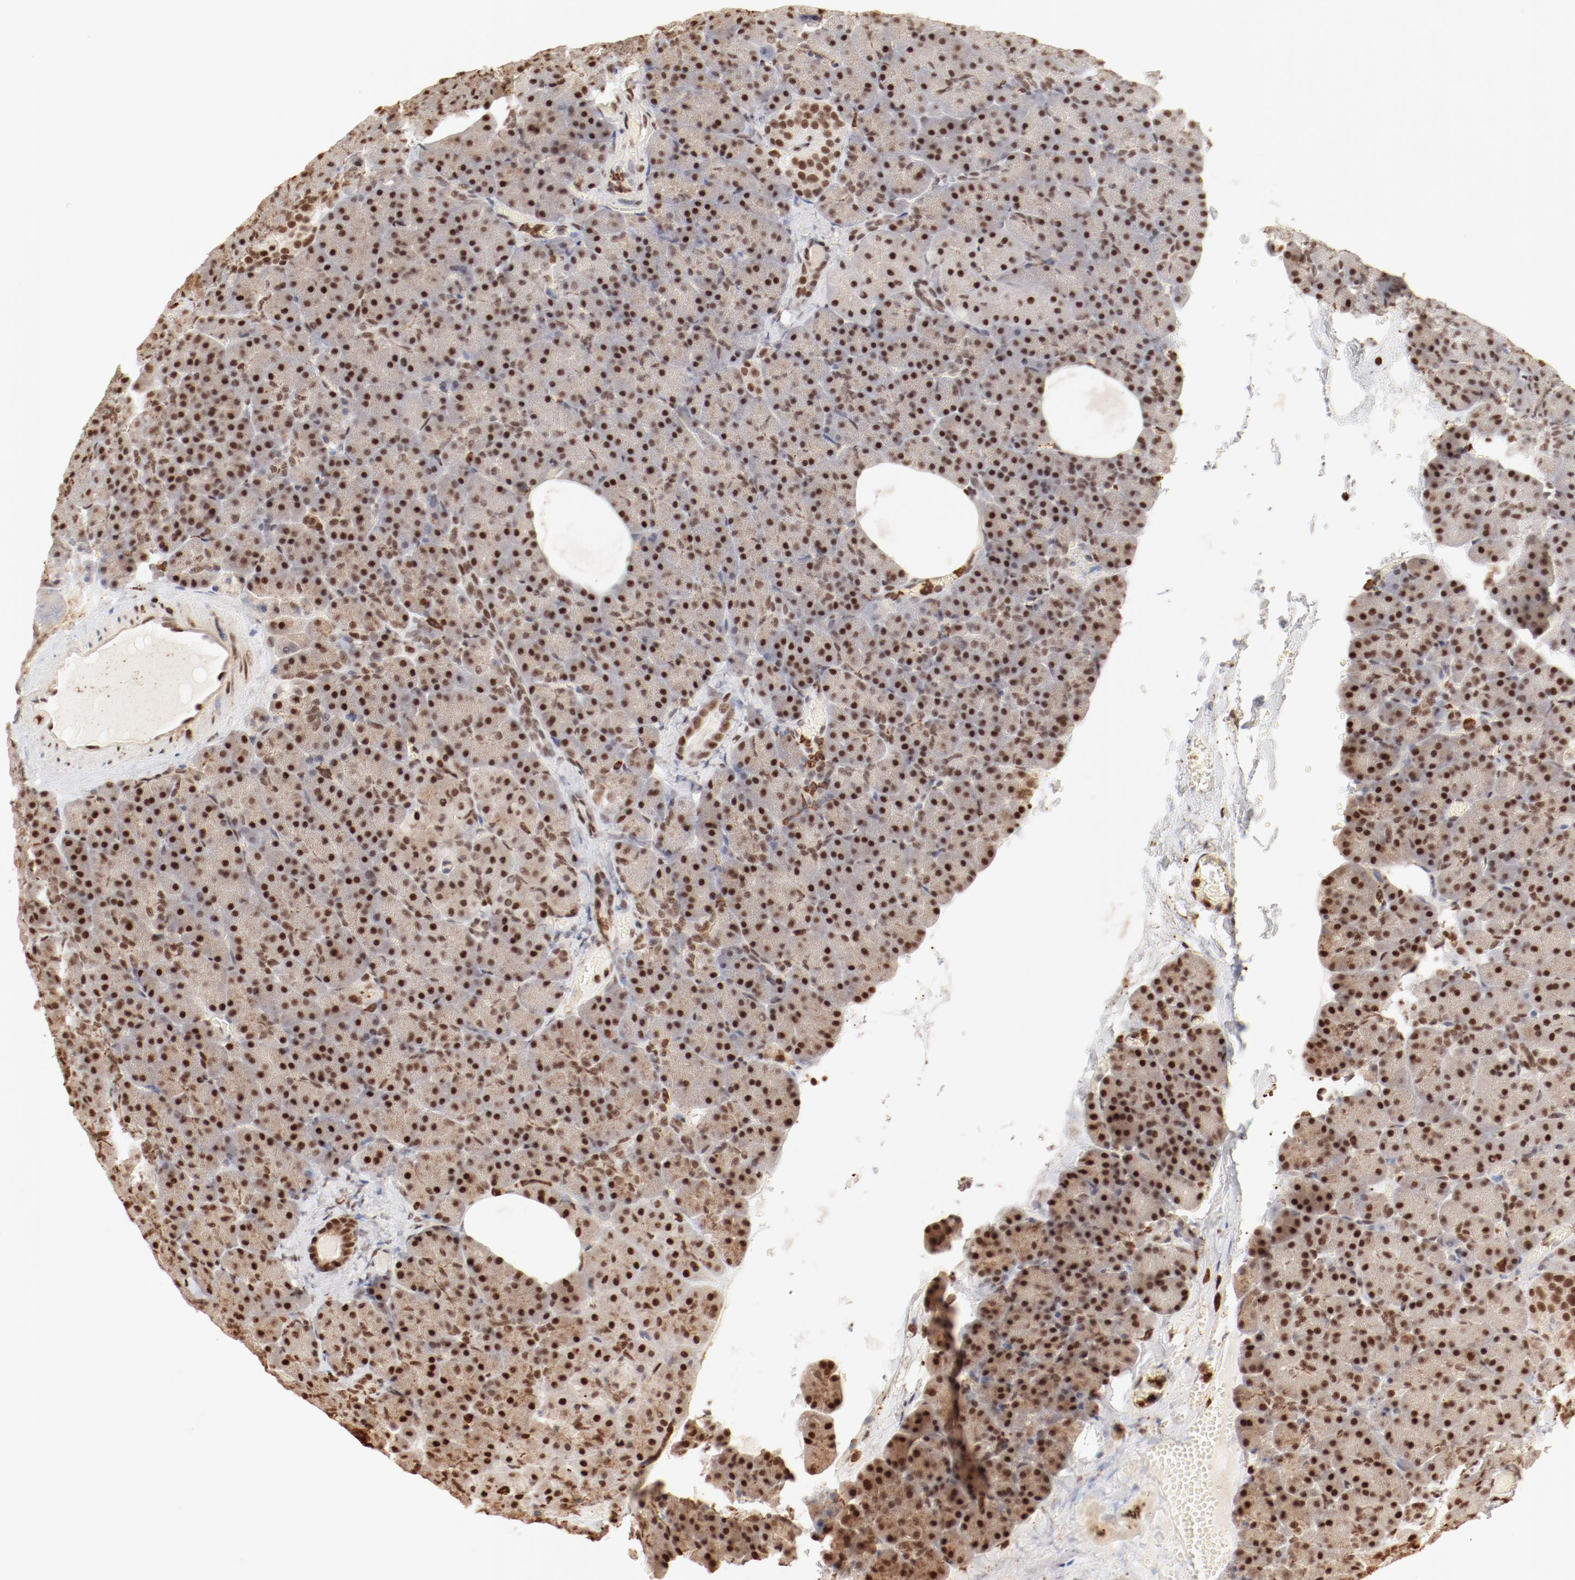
{"staining": {"intensity": "strong", "quantity": ">75%", "location": "nuclear"}, "tissue": "carcinoid", "cell_type": "Tumor cells", "image_type": "cancer", "snomed": [{"axis": "morphology", "description": "Normal tissue, NOS"}, {"axis": "morphology", "description": "Carcinoid, malignant, NOS"}, {"axis": "topography", "description": "Pancreas"}], "caption": "High-magnification brightfield microscopy of malignant carcinoid stained with DAB (brown) and counterstained with hematoxylin (blue). tumor cells exhibit strong nuclear expression is seen in approximately>75% of cells. Using DAB (brown) and hematoxylin (blue) stains, captured at high magnification using brightfield microscopy.", "gene": "FAM50A", "patient": {"sex": "female", "age": 35}}